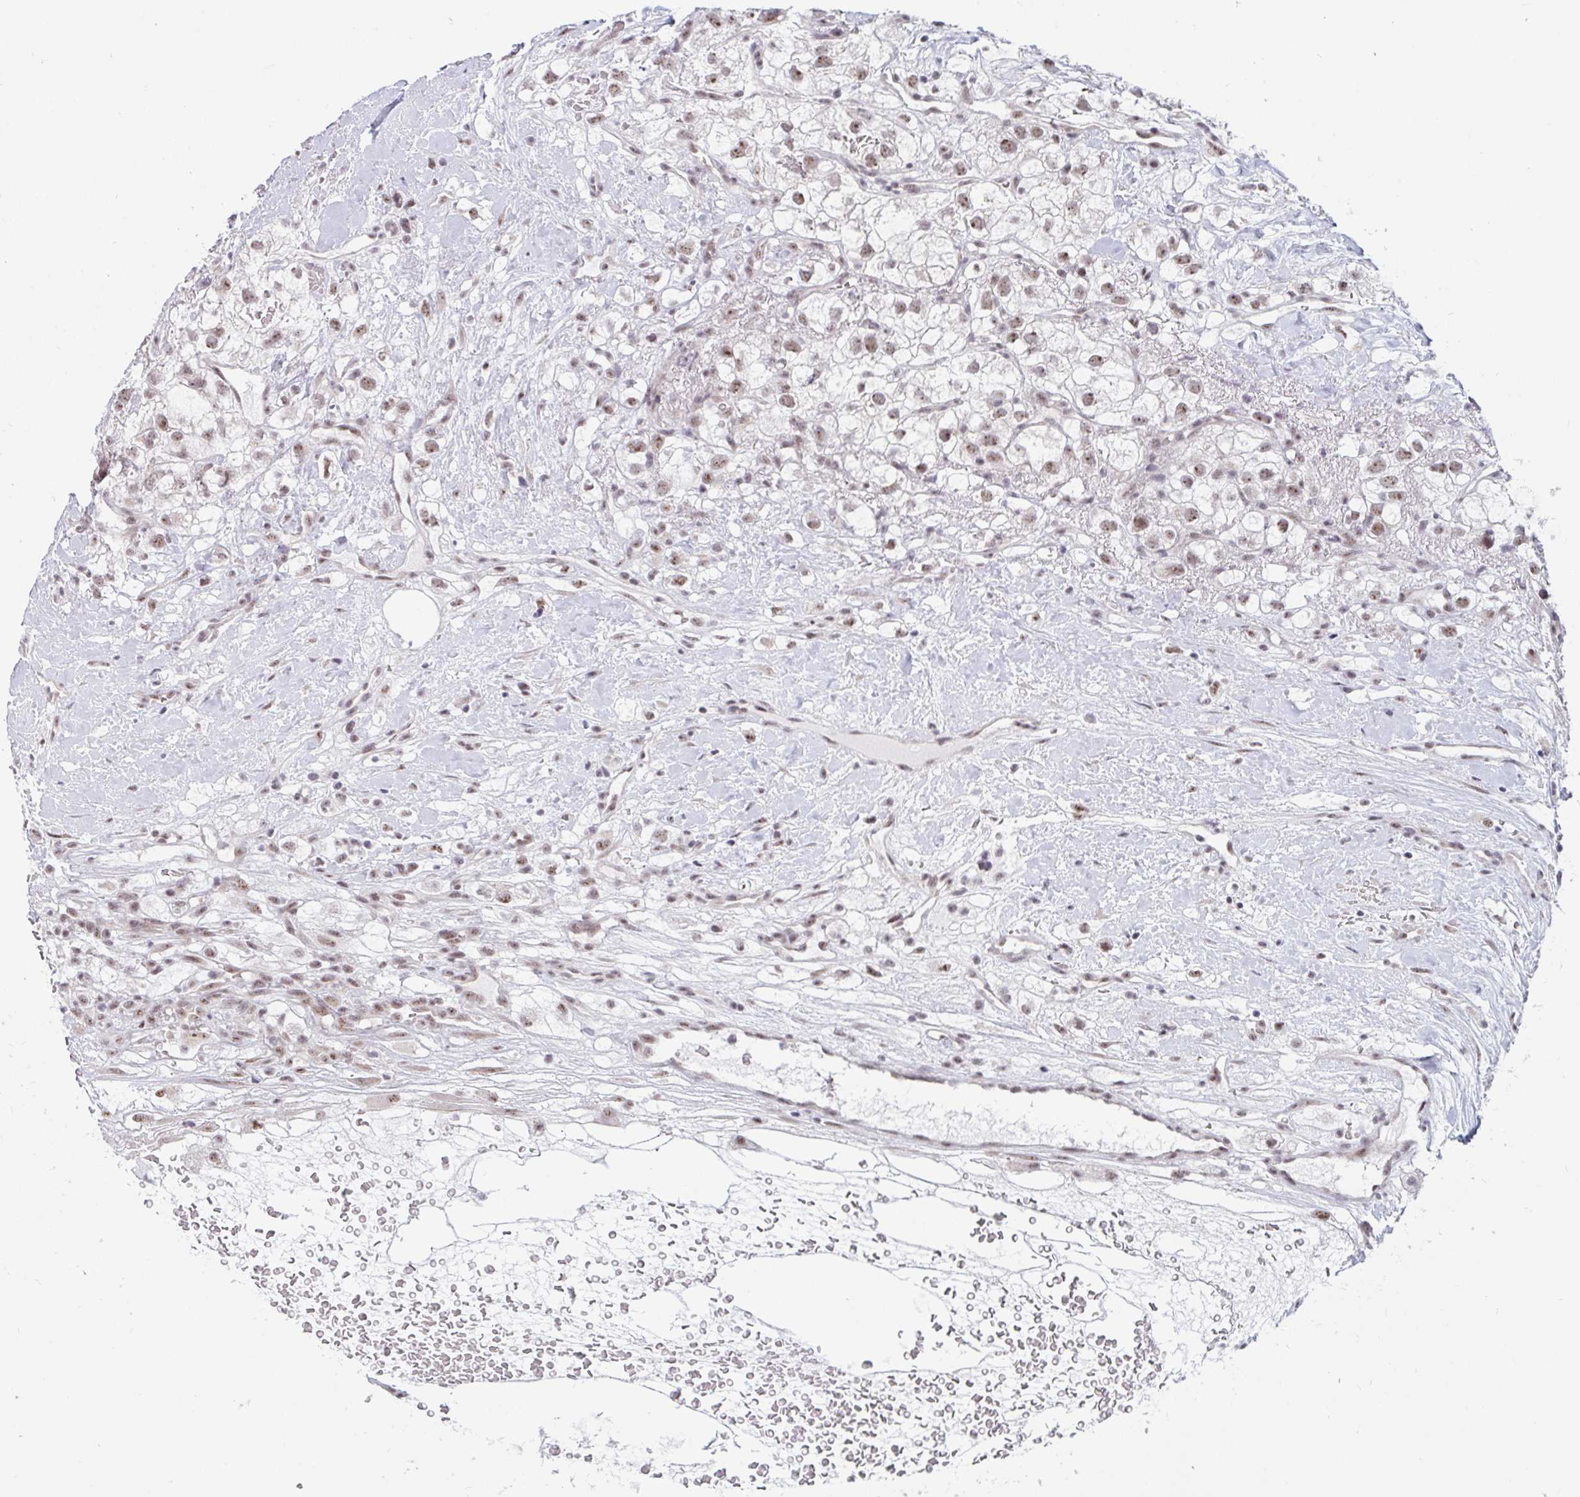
{"staining": {"intensity": "weak", "quantity": ">75%", "location": "nuclear"}, "tissue": "renal cancer", "cell_type": "Tumor cells", "image_type": "cancer", "snomed": [{"axis": "morphology", "description": "Adenocarcinoma, NOS"}, {"axis": "topography", "description": "Kidney"}], "caption": "A brown stain shows weak nuclear positivity of a protein in renal cancer (adenocarcinoma) tumor cells. The protein of interest is shown in brown color, while the nuclei are stained blue.", "gene": "PRR14", "patient": {"sex": "male", "age": 59}}